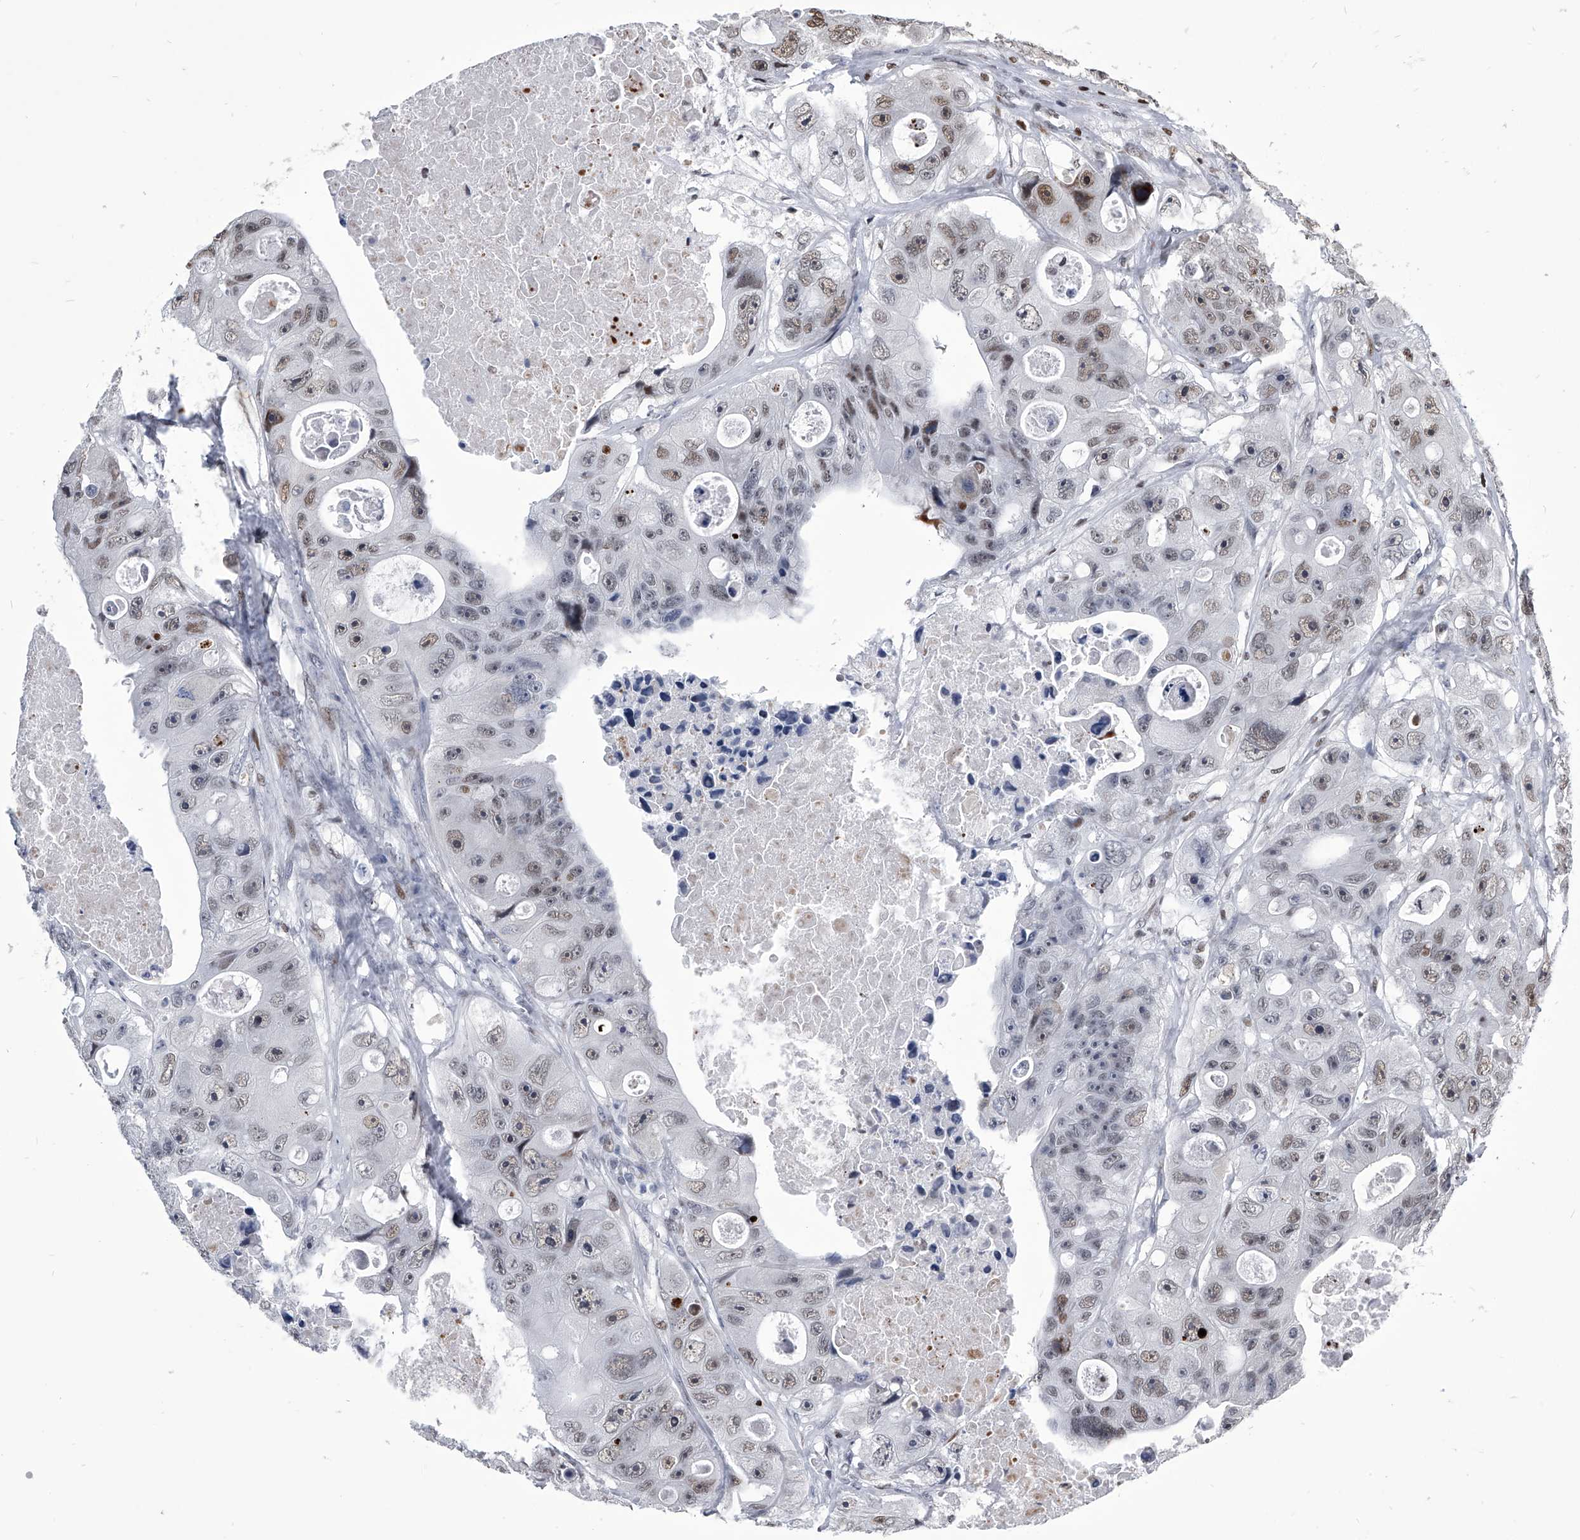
{"staining": {"intensity": "weak", "quantity": ">75%", "location": "nuclear"}, "tissue": "colorectal cancer", "cell_type": "Tumor cells", "image_type": "cancer", "snomed": [{"axis": "morphology", "description": "Adenocarcinoma, NOS"}, {"axis": "topography", "description": "Colon"}], "caption": "Colorectal cancer stained with a brown dye reveals weak nuclear positive positivity in about >75% of tumor cells.", "gene": "CMTR1", "patient": {"sex": "female", "age": 46}}